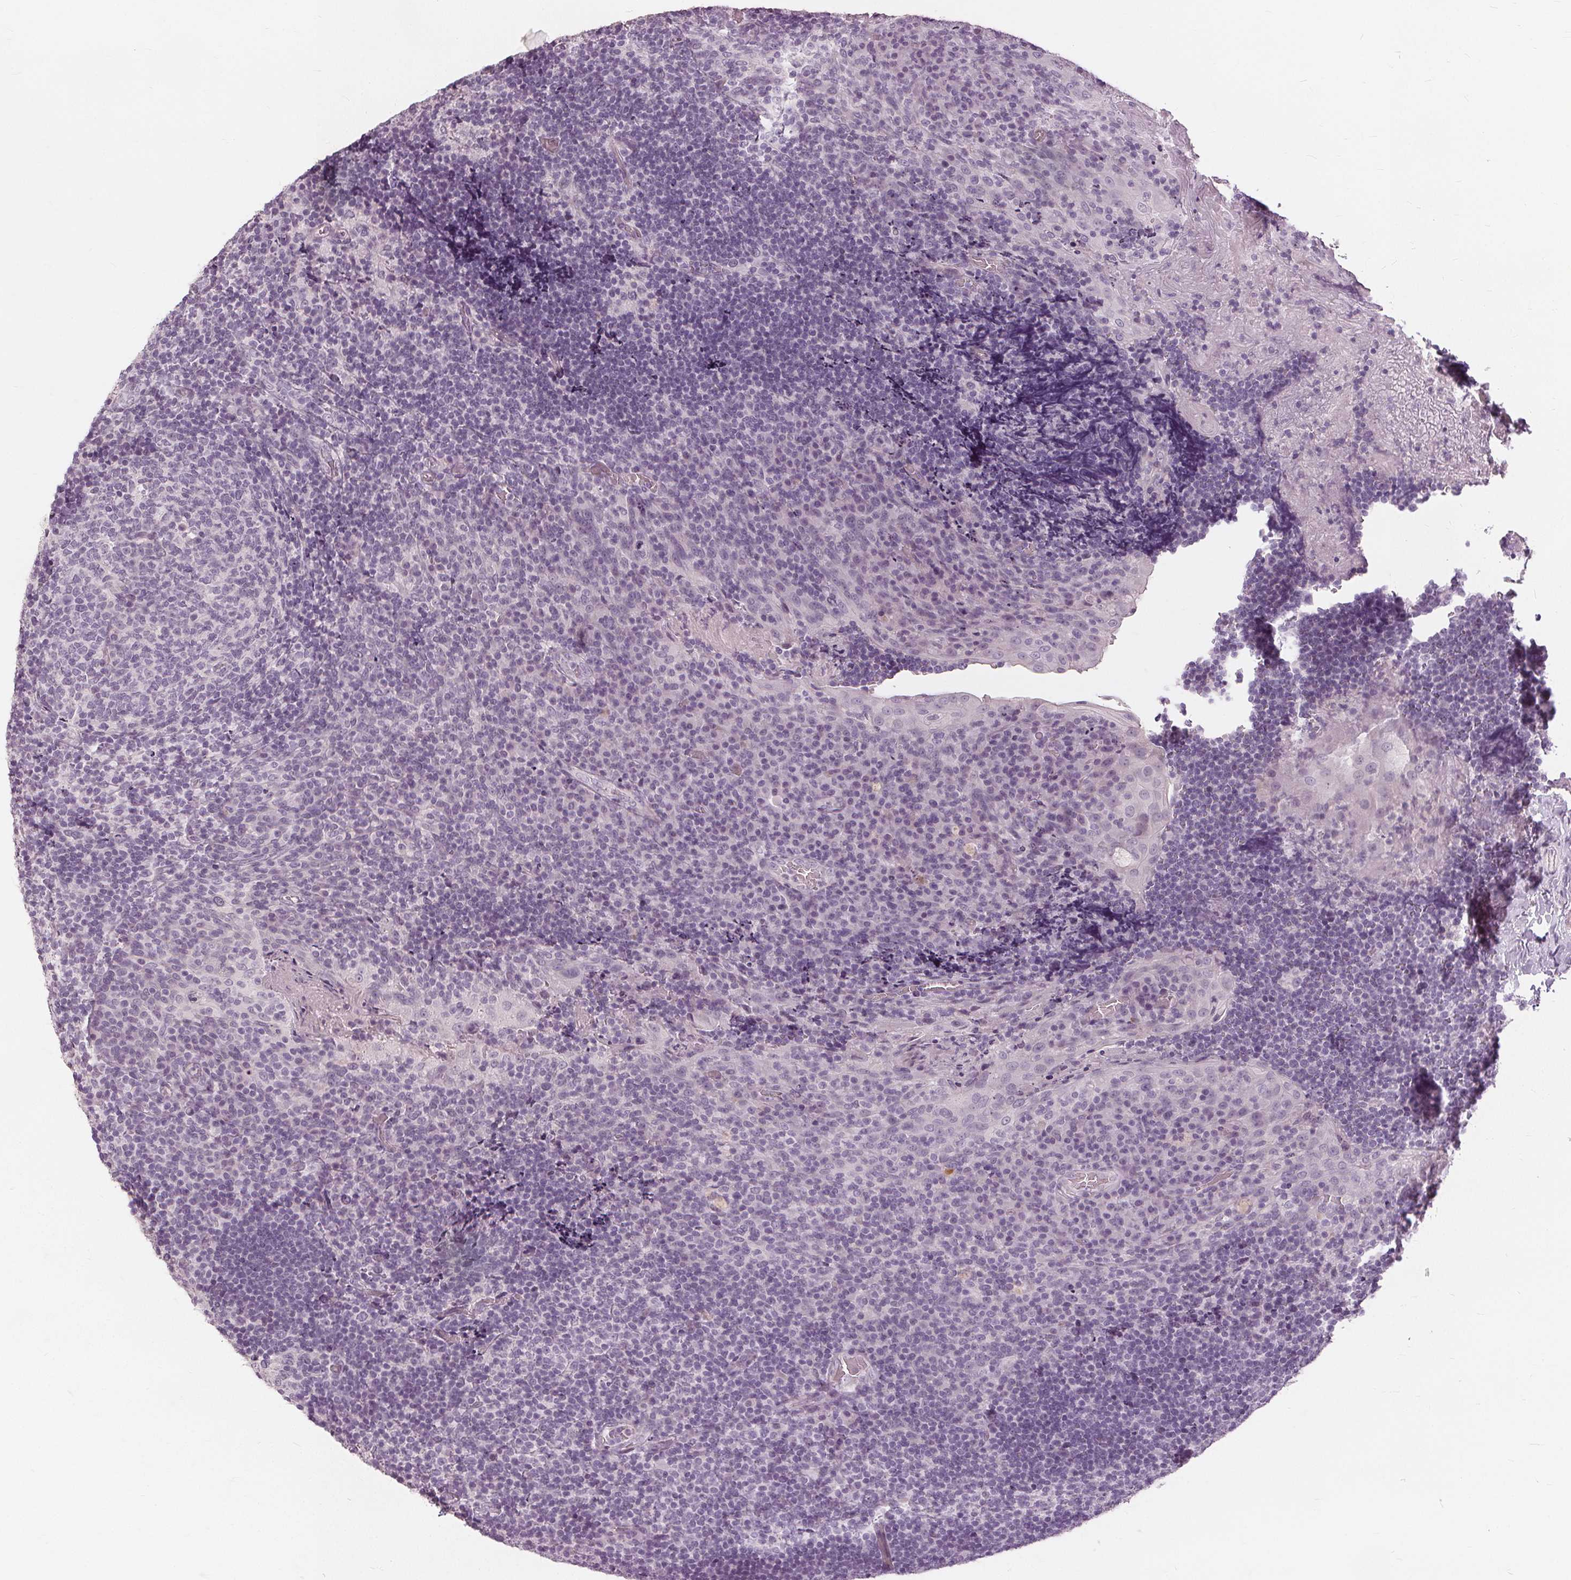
{"staining": {"intensity": "negative", "quantity": "none", "location": "none"}, "tissue": "tonsil", "cell_type": "Germinal center cells", "image_type": "normal", "snomed": [{"axis": "morphology", "description": "Normal tissue, NOS"}, {"axis": "topography", "description": "Tonsil"}], "caption": "Immunohistochemistry (IHC) histopathology image of unremarkable tonsil stained for a protein (brown), which reveals no expression in germinal center cells. (Stains: DAB immunohistochemistry with hematoxylin counter stain, Microscopy: brightfield microscopy at high magnification).", "gene": "SFTPD", "patient": {"sex": "male", "age": 17}}